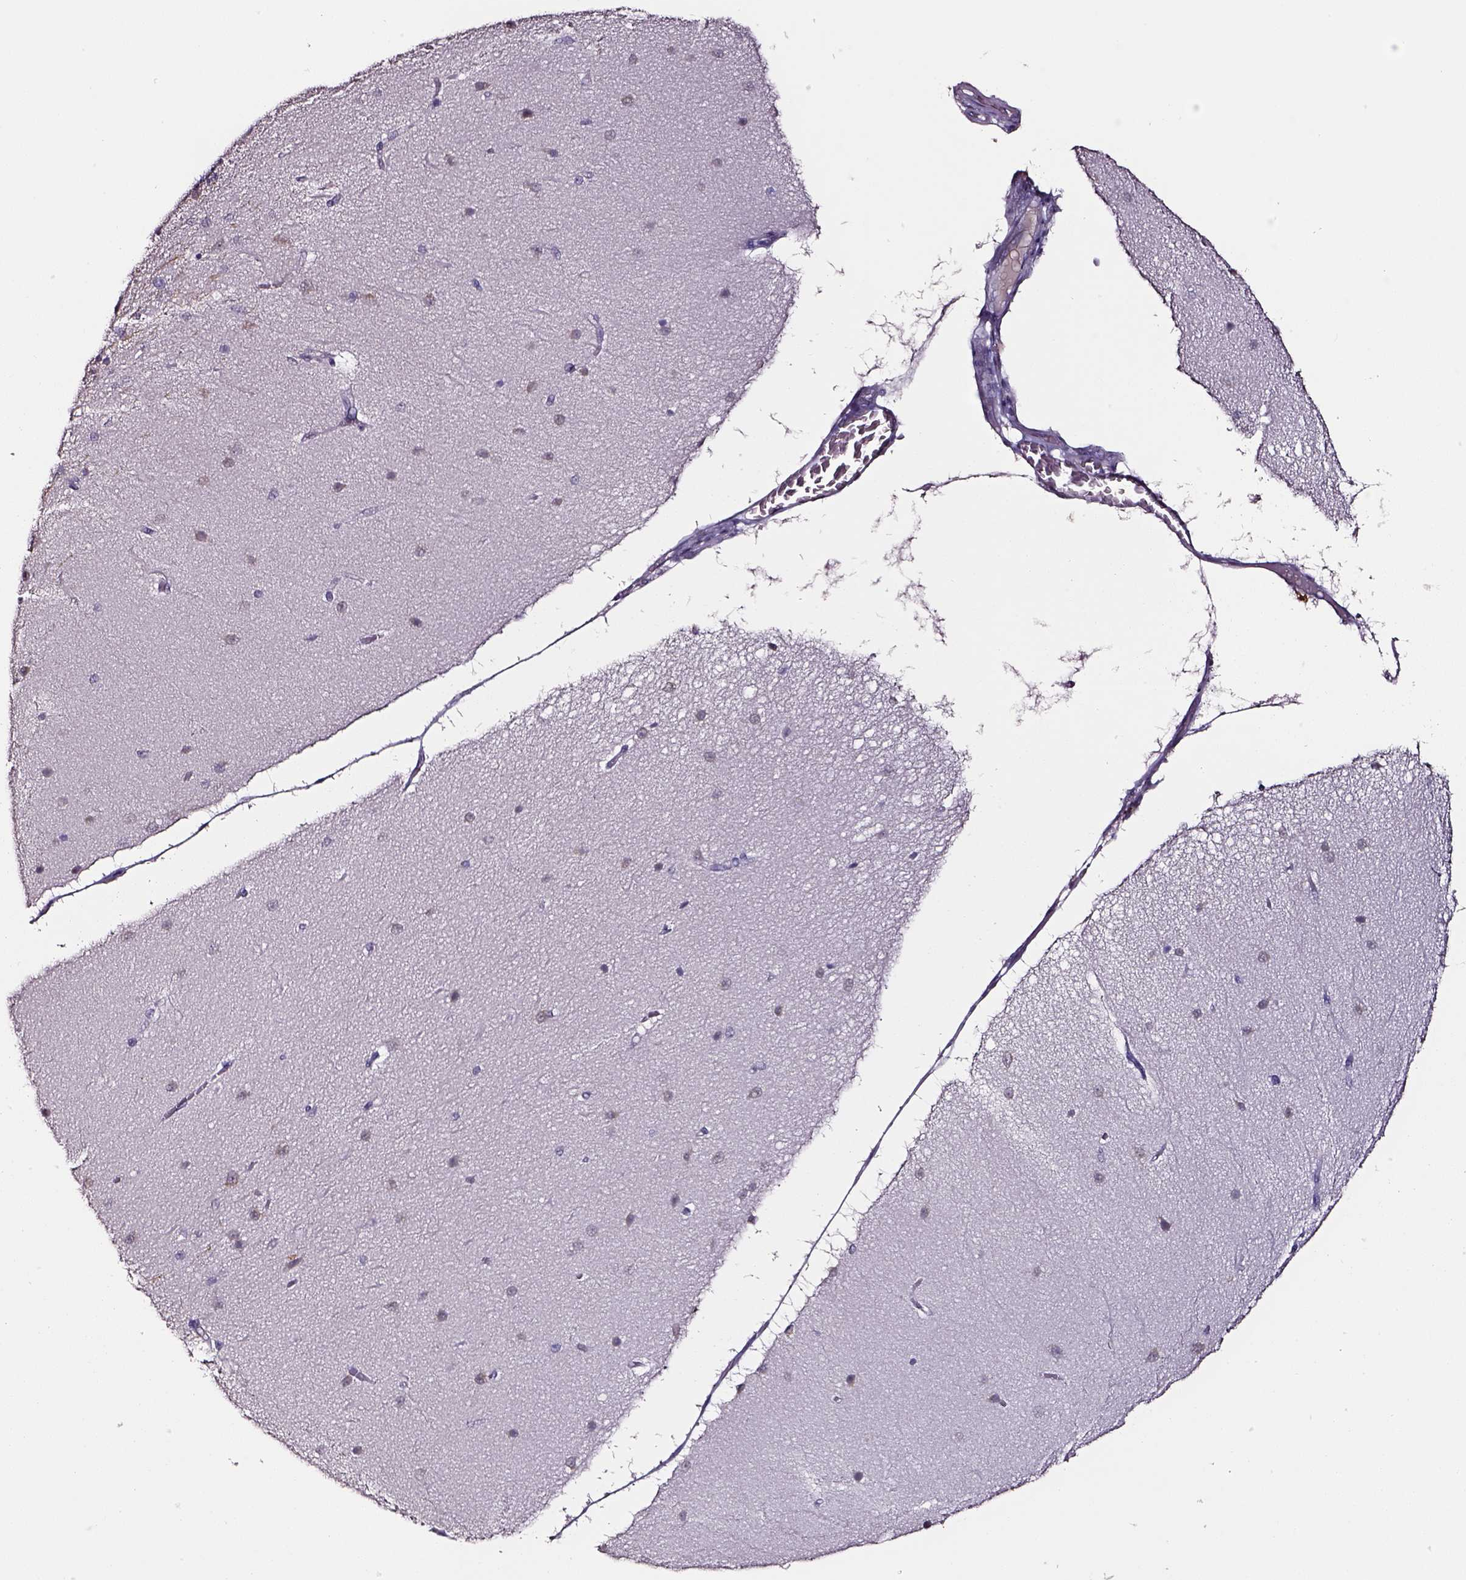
{"staining": {"intensity": "negative", "quantity": "none", "location": "none"}, "tissue": "cerebellum", "cell_type": "Cells in granular layer", "image_type": "normal", "snomed": [{"axis": "morphology", "description": "Normal tissue, NOS"}, {"axis": "topography", "description": "Cerebellum"}], "caption": "DAB (3,3'-diaminobenzidine) immunohistochemical staining of normal human cerebellum reveals no significant staining in cells in granular layer.", "gene": "SMIM17", "patient": {"sex": "female", "age": 54}}